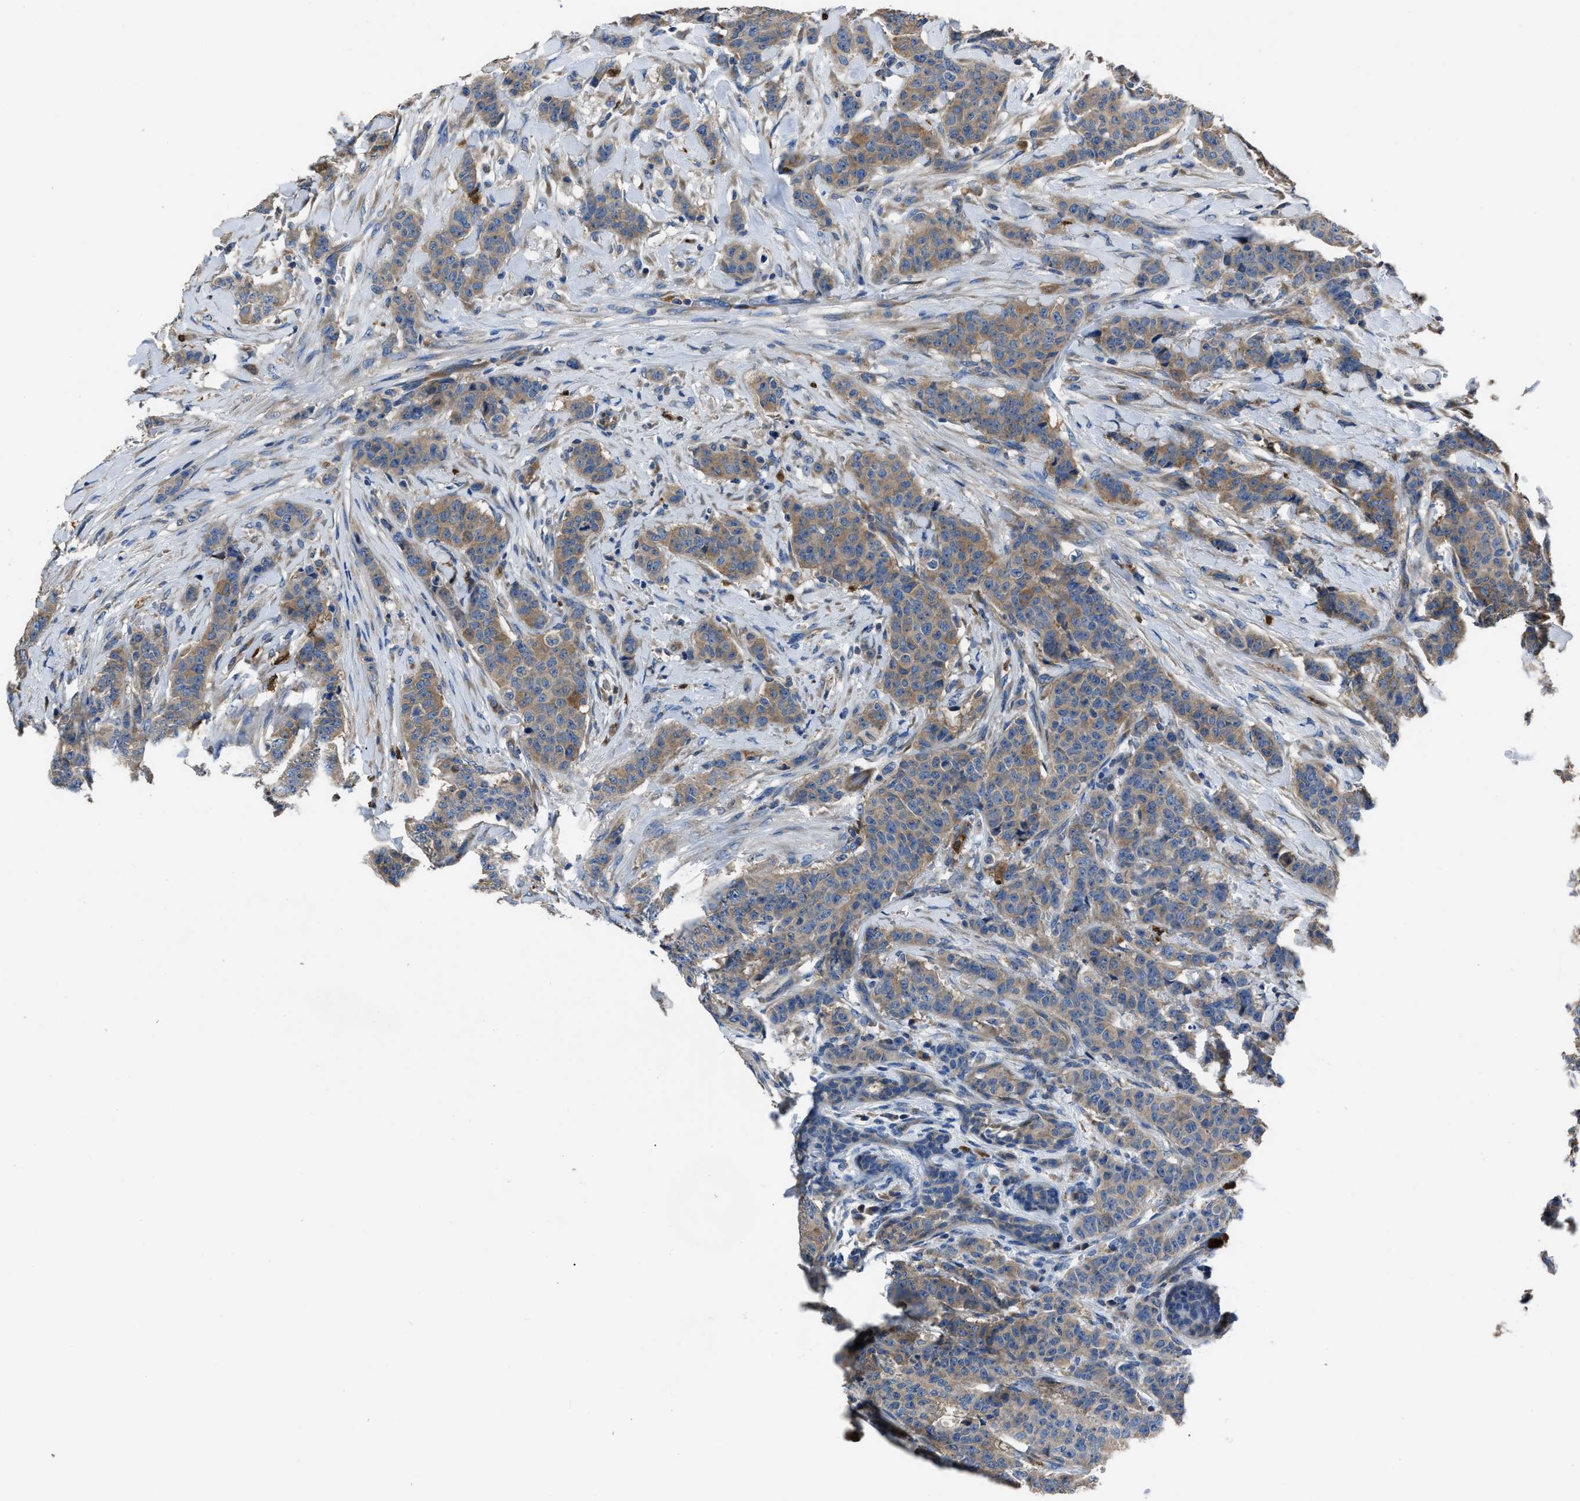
{"staining": {"intensity": "weak", "quantity": ">75%", "location": "cytoplasmic/membranous"}, "tissue": "breast cancer", "cell_type": "Tumor cells", "image_type": "cancer", "snomed": [{"axis": "morphology", "description": "Normal tissue, NOS"}, {"axis": "morphology", "description": "Duct carcinoma"}, {"axis": "topography", "description": "Breast"}], "caption": "Breast cancer stained with a brown dye displays weak cytoplasmic/membranous positive staining in about >75% of tumor cells.", "gene": "ANGPT1", "patient": {"sex": "female", "age": 40}}